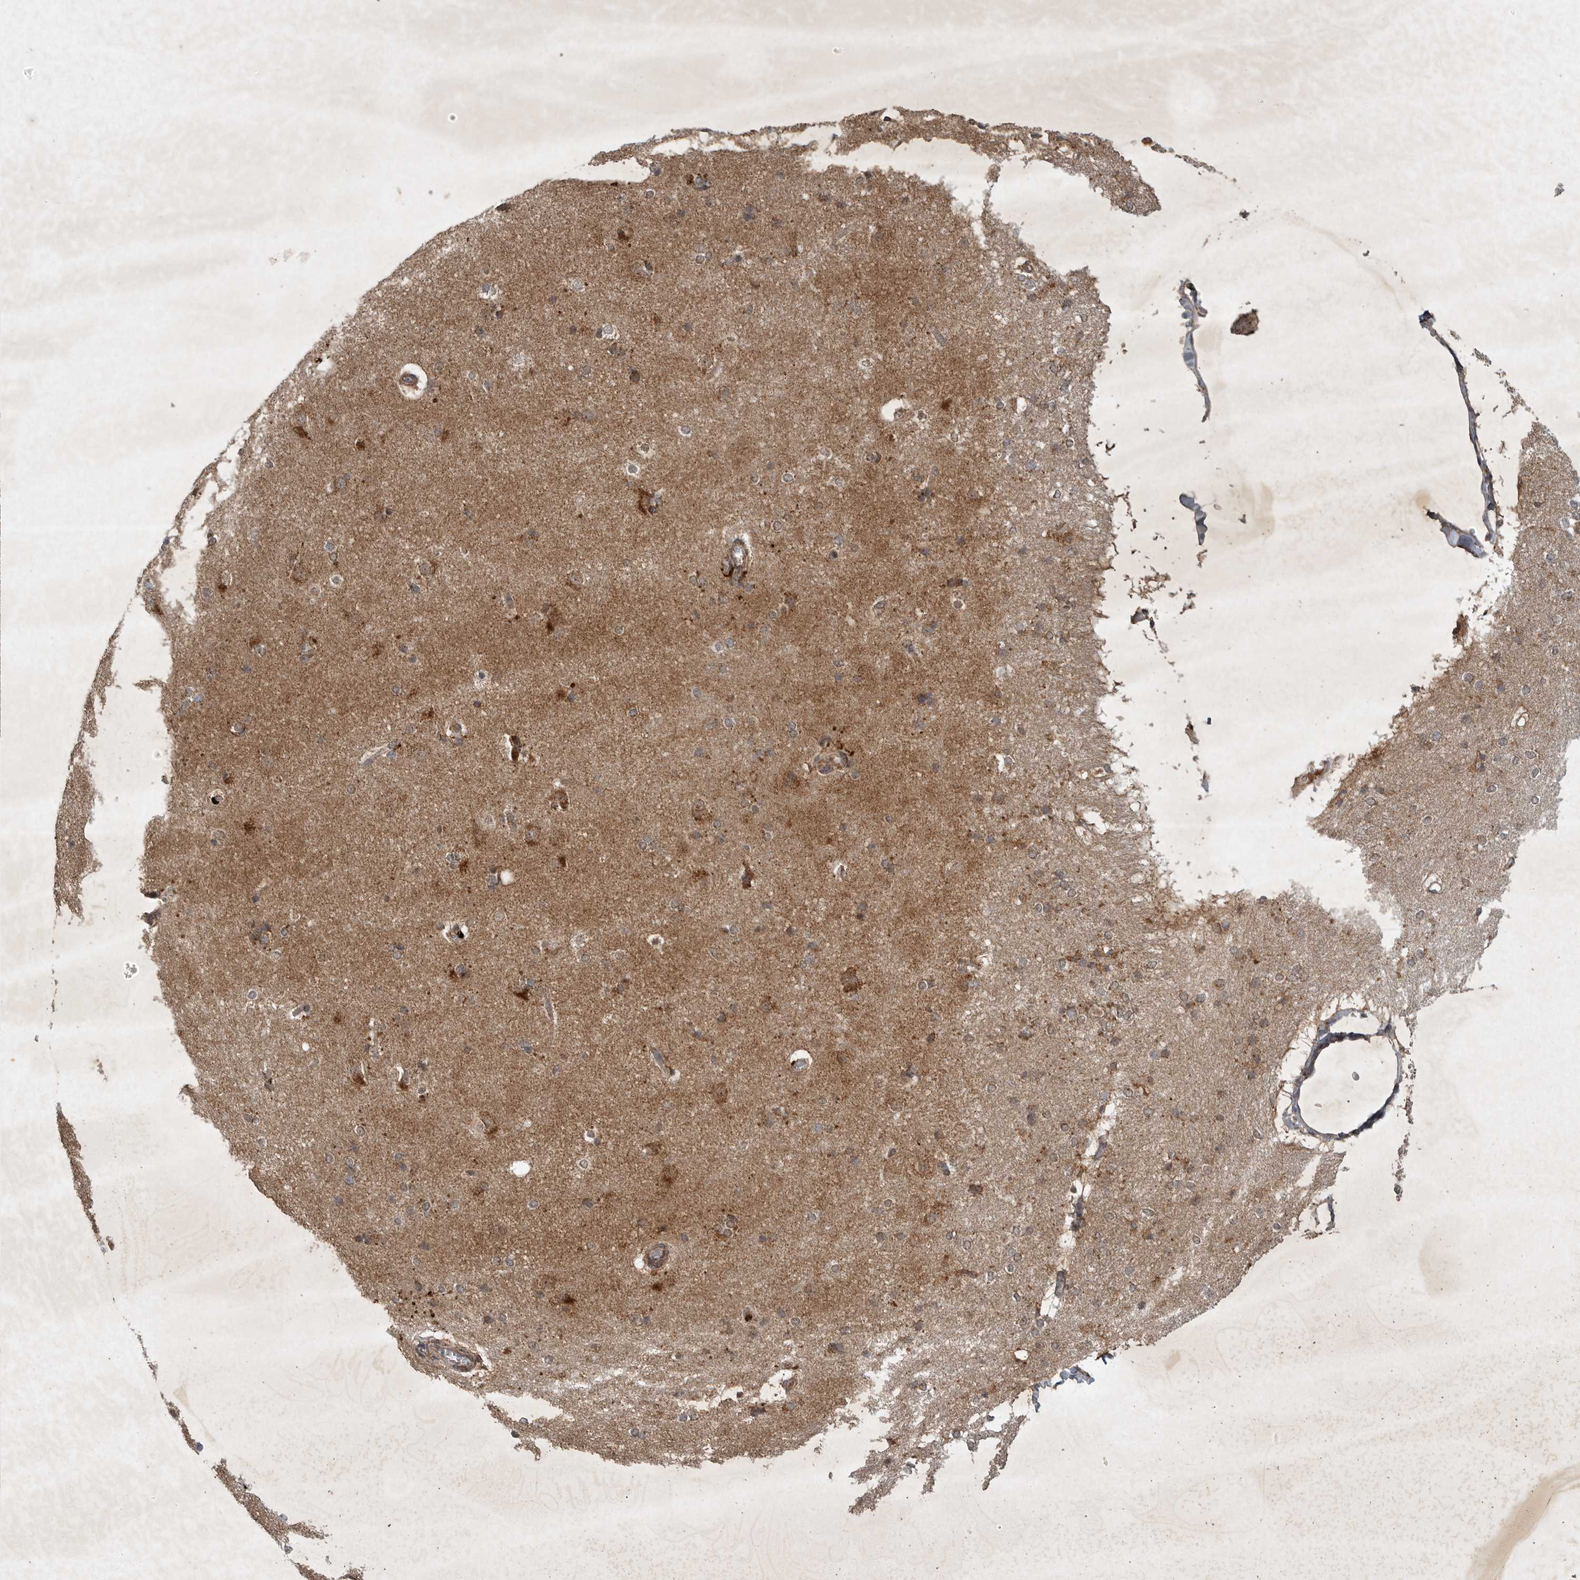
{"staining": {"intensity": "moderate", "quantity": "25%-75%", "location": "cytoplasmic/membranous"}, "tissue": "caudate", "cell_type": "Glial cells", "image_type": "normal", "snomed": [{"axis": "morphology", "description": "Normal tissue, NOS"}, {"axis": "topography", "description": "Lateral ventricle wall"}], "caption": "Unremarkable caudate shows moderate cytoplasmic/membranous expression in approximately 25%-75% of glial cells.", "gene": "DDR1", "patient": {"sex": "female", "age": 19}}